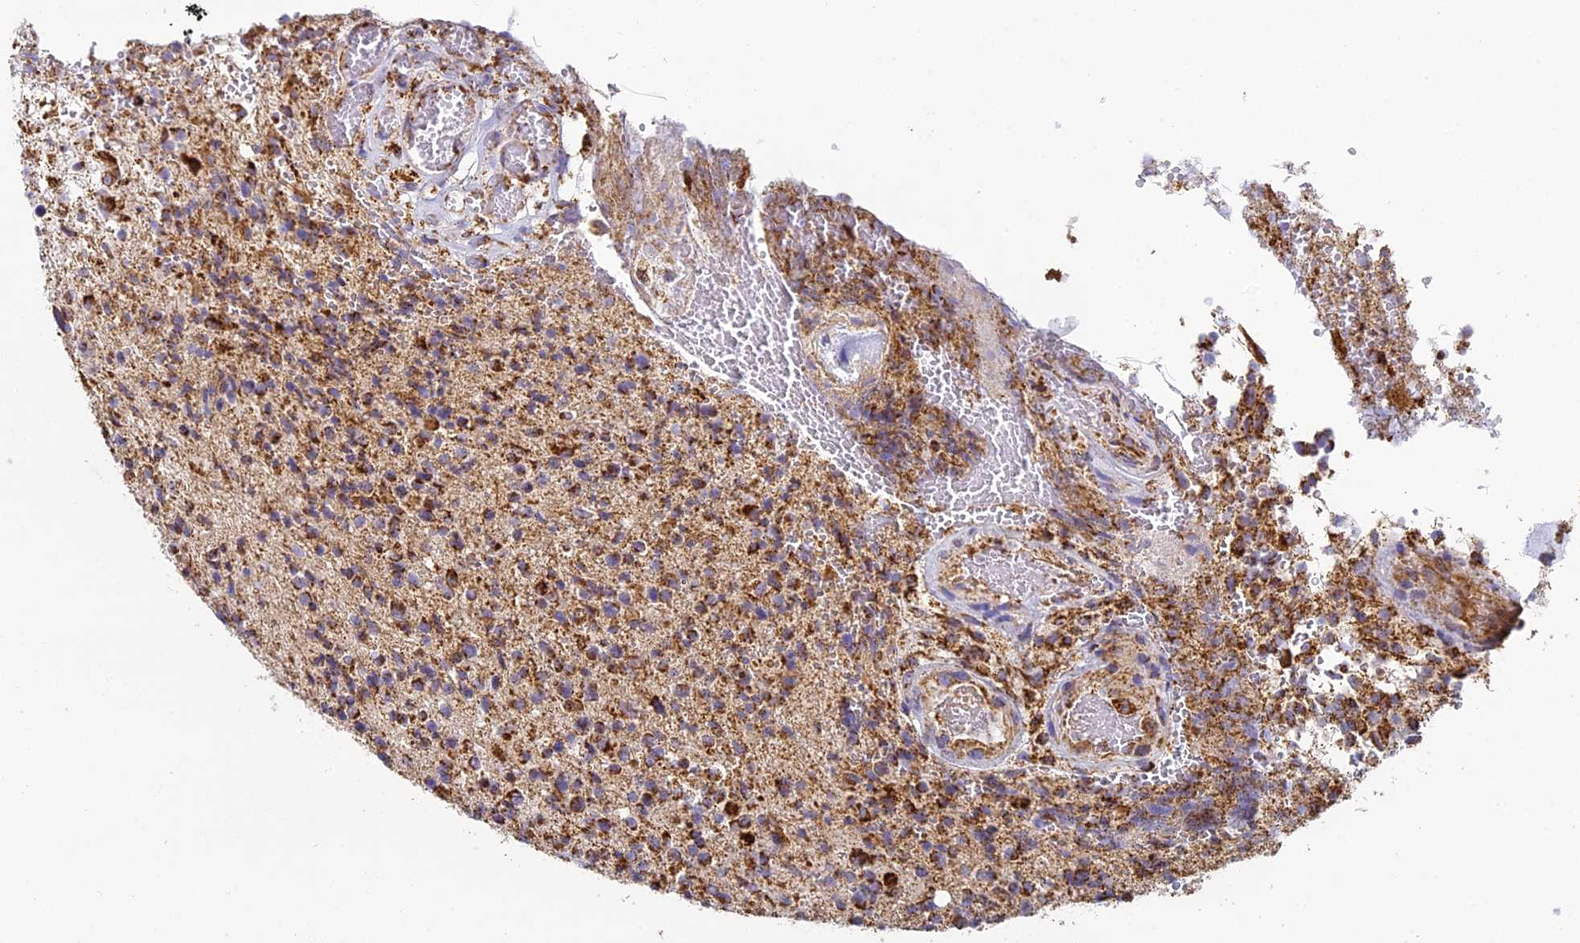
{"staining": {"intensity": "moderate", "quantity": "25%-75%", "location": "cytoplasmic/membranous"}, "tissue": "glioma", "cell_type": "Tumor cells", "image_type": "cancer", "snomed": [{"axis": "morphology", "description": "Glioma, malignant, High grade"}, {"axis": "topography", "description": "Brain"}], "caption": "Immunohistochemical staining of human malignant glioma (high-grade) demonstrates medium levels of moderate cytoplasmic/membranous expression in about 25%-75% of tumor cells.", "gene": "STK17A", "patient": {"sex": "male", "age": 56}}